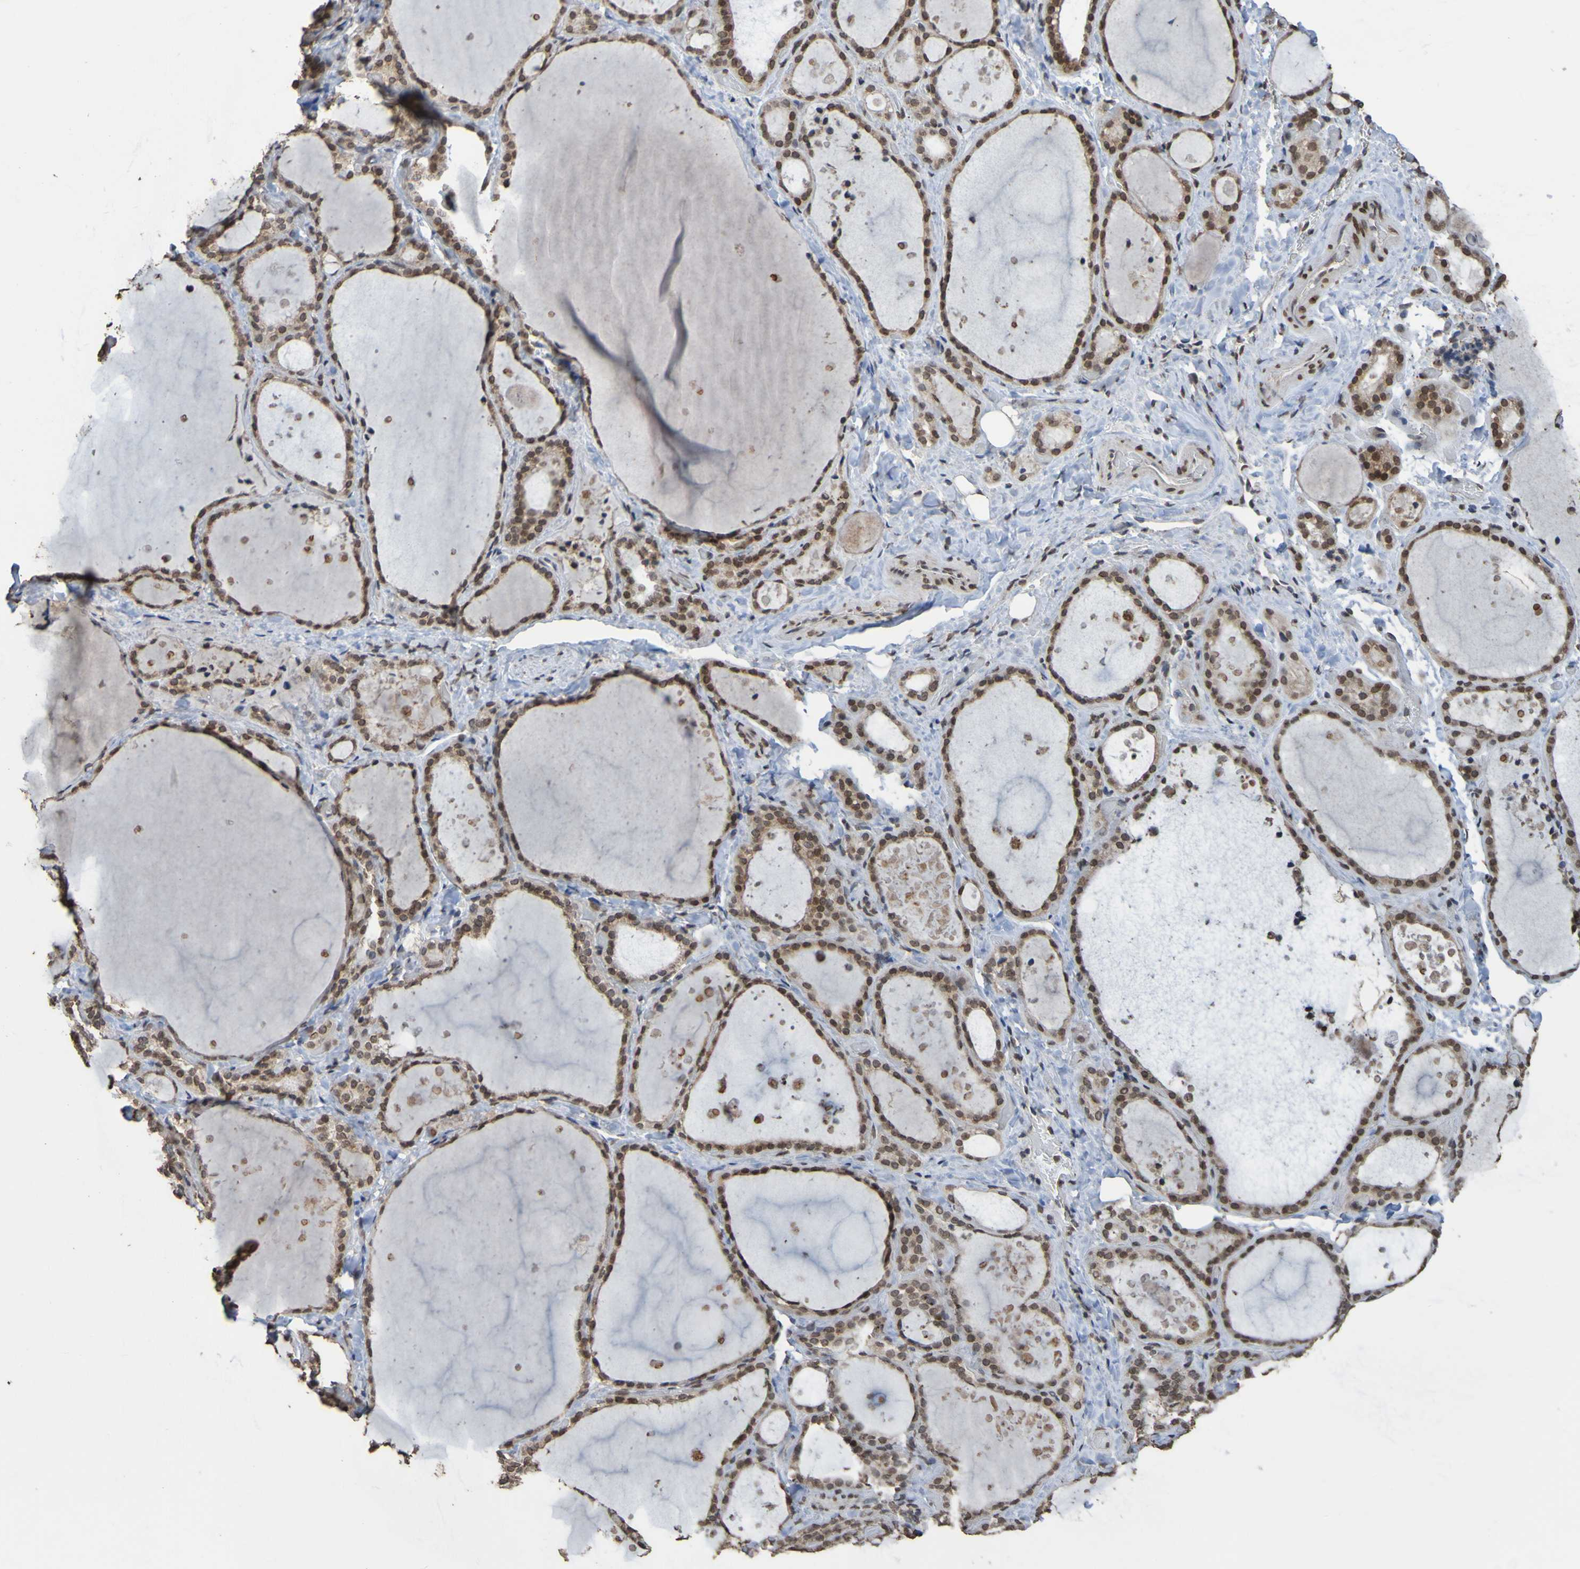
{"staining": {"intensity": "moderate", "quantity": ">75%", "location": "cytoplasmic/membranous,nuclear"}, "tissue": "thyroid gland", "cell_type": "Glandular cells", "image_type": "normal", "snomed": [{"axis": "morphology", "description": "Normal tissue, NOS"}, {"axis": "topography", "description": "Thyroid gland"}], "caption": "Immunohistochemical staining of unremarkable human thyroid gland displays >75% levels of moderate cytoplasmic/membranous,nuclear protein positivity in about >75% of glandular cells.", "gene": "ALKBH2", "patient": {"sex": "female", "age": 44}}